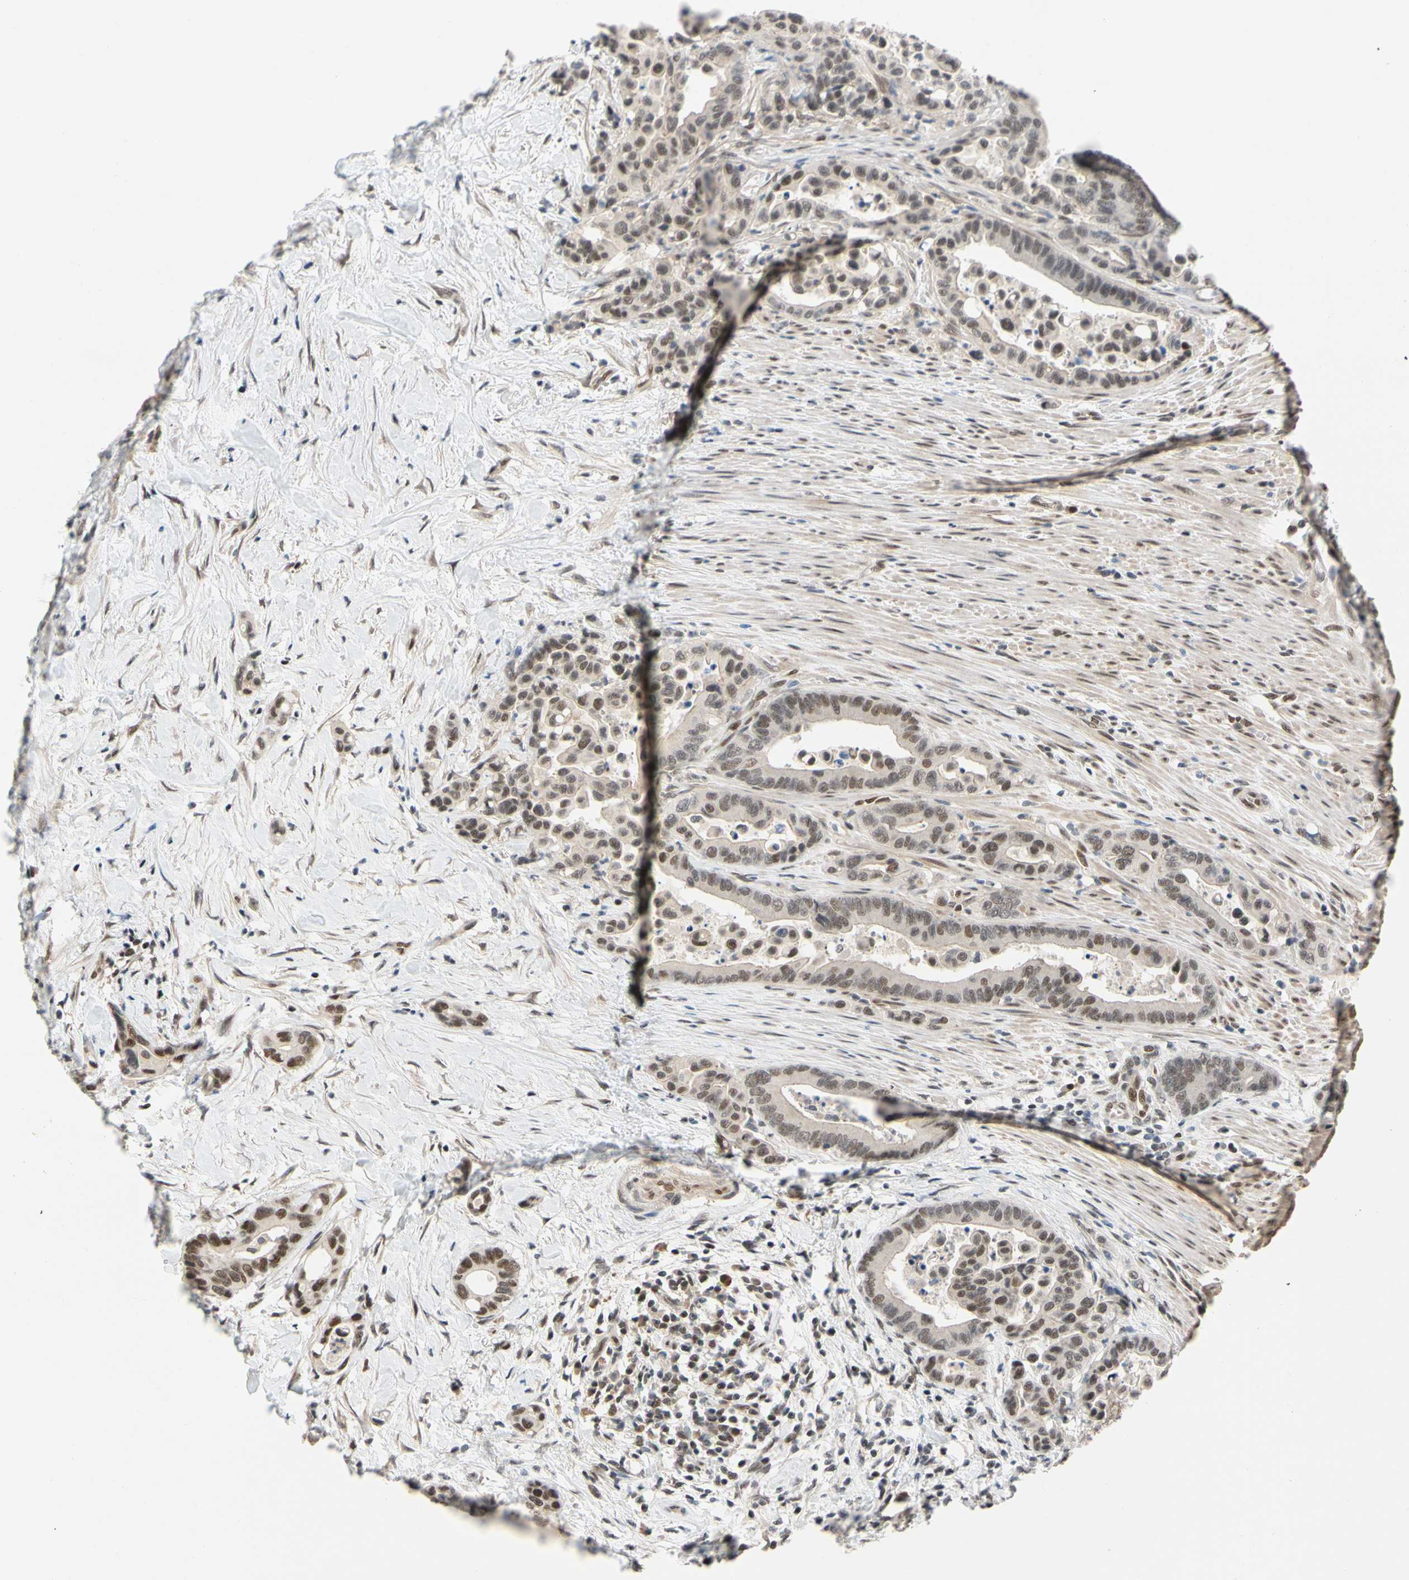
{"staining": {"intensity": "weak", "quantity": "25%-75%", "location": "nuclear"}, "tissue": "colorectal cancer", "cell_type": "Tumor cells", "image_type": "cancer", "snomed": [{"axis": "morphology", "description": "Normal tissue, NOS"}, {"axis": "morphology", "description": "Adenocarcinoma, NOS"}, {"axis": "topography", "description": "Colon"}], "caption": "Immunohistochemistry (IHC) micrograph of neoplastic tissue: human colorectal cancer stained using immunohistochemistry (IHC) displays low levels of weak protein expression localized specifically in the nuclear of tumor cells, appearing as a nuclear brown color.", "gene": "TAF4", "patient": {"sex": "male", "age": 82}}